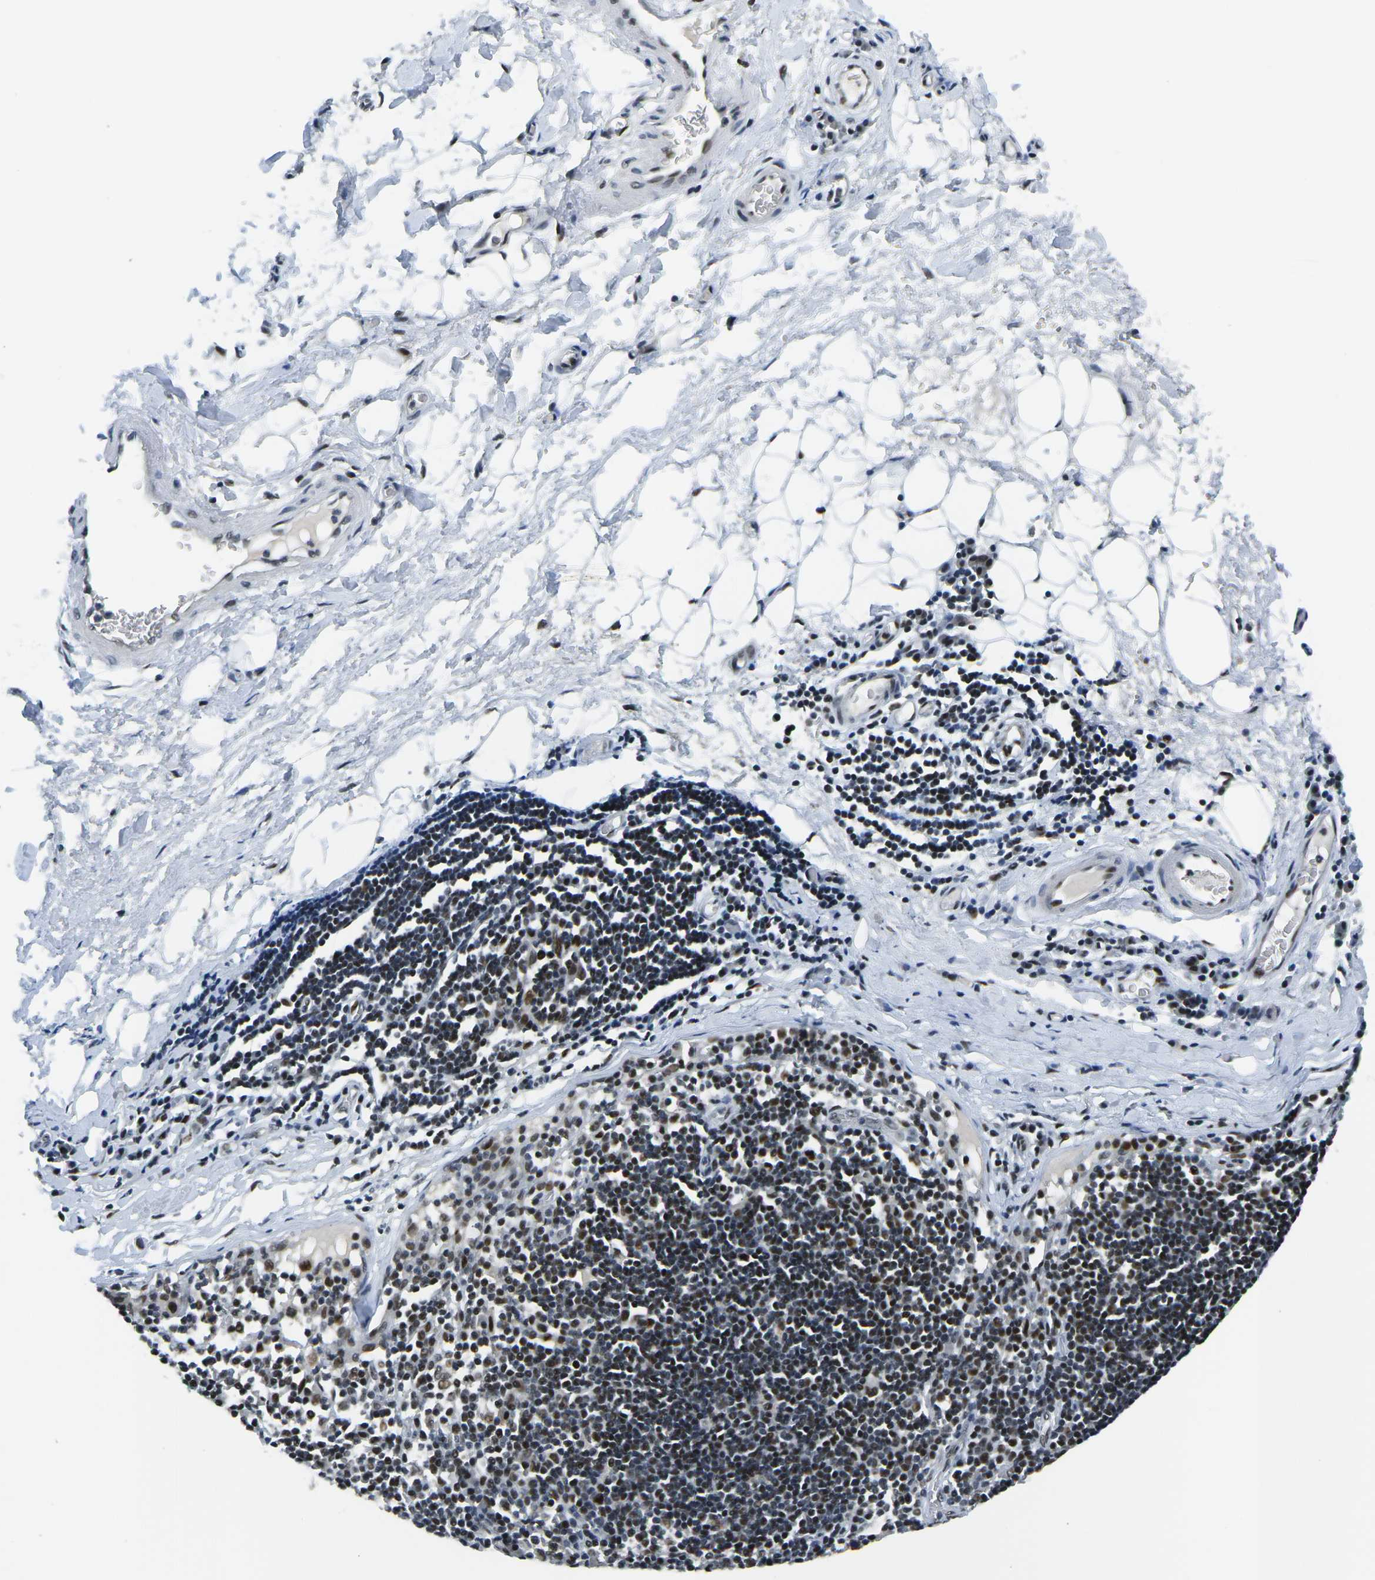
{"staining": {"intensity": "moderate", "quantity": ">75%", "location": "nuclear"}, "tissue": "adipose tissue", "cell_type": "Adipocytes", "image_type": "normal", "snomed": [{"axis": "morphology", "description": "Normal tissue, NOS"}, {"axis": "morphology", "description": "Adenocarcinoma, NOS"}, {"axis": "topography", "description": "Esophagus"}], "caption": "A brown stain labels moderate nuclear staining of a protein in adipocytes of unremarkable human adipose tissue.", "gene": "PRPF8", "patient": {"sex": "male", "age": 62}}